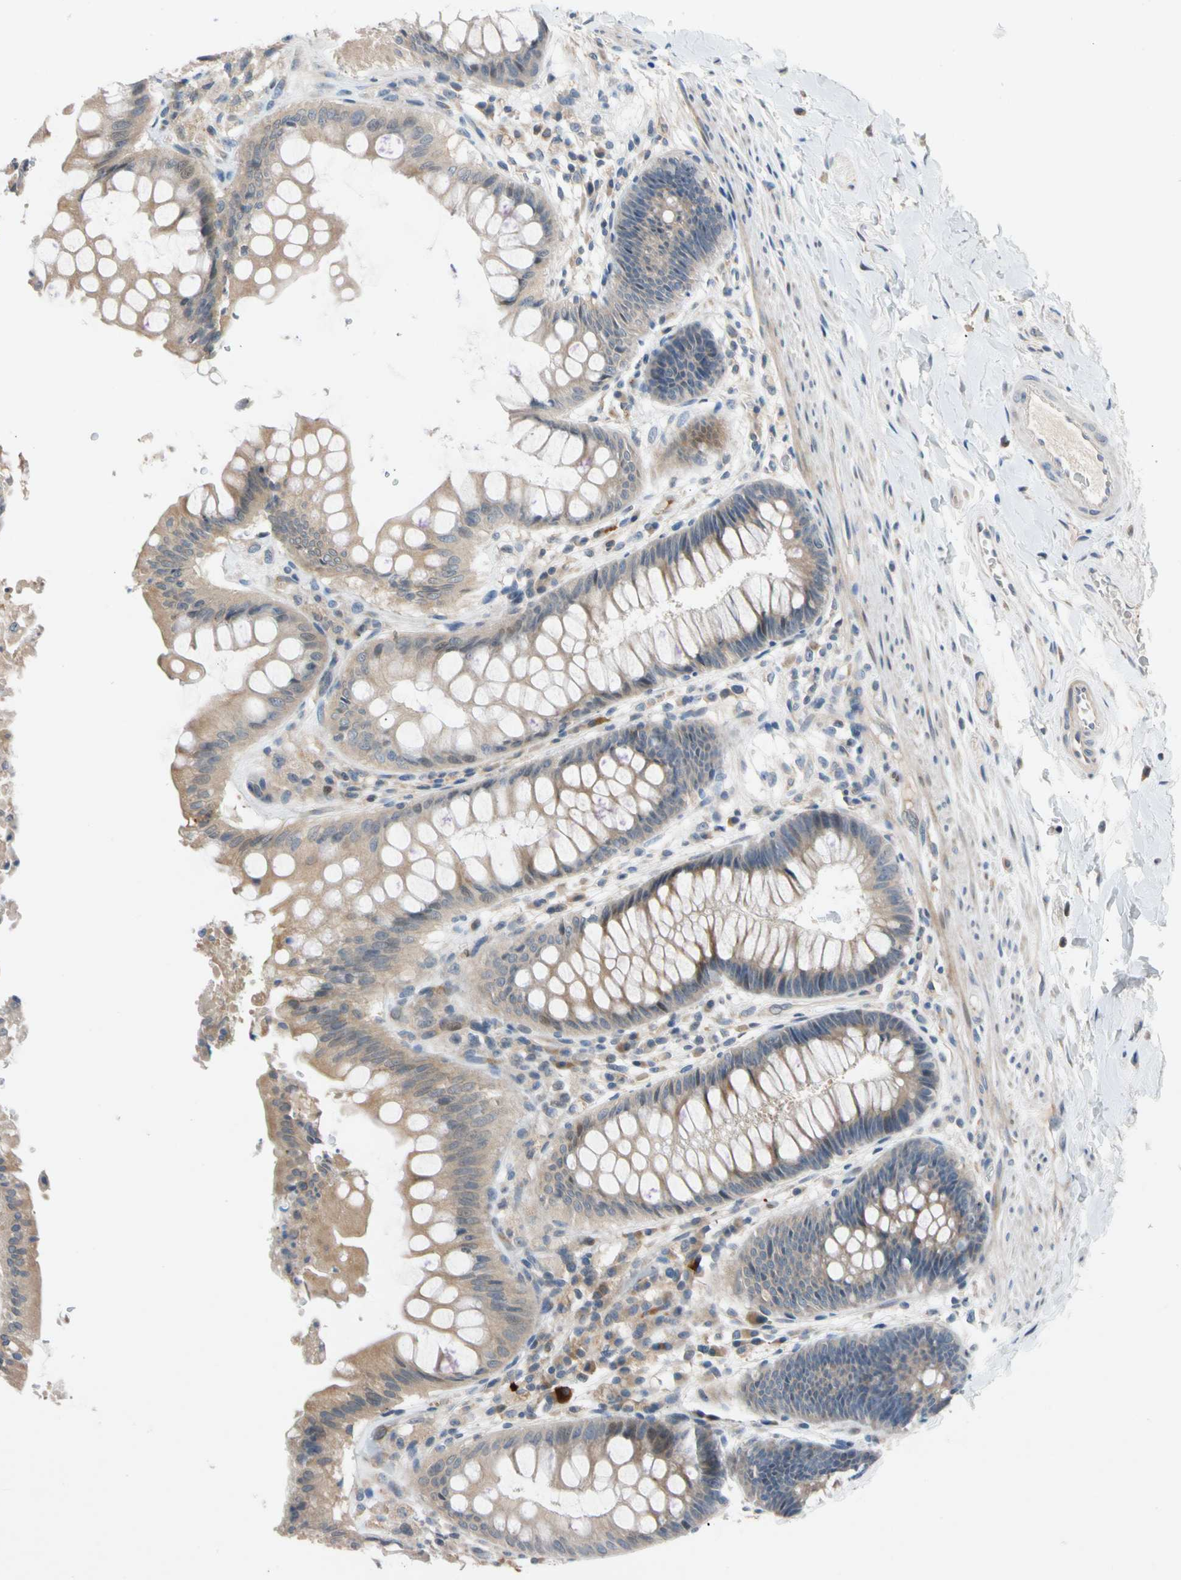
{"staining": {"intensity": "moderate", "quantity": ">75%", "location": "cytoplasmic/membranous"}, "tissue": "rectum", "cell_type": "Glandular cells", "image_type": "normal", "snomed": [{"axis": "morphology", "description": "Normal tissue, NOS"}, {"axis": "topography", "description": "Rectum"}], "caption": "Glandular cells show medium levels of moderate cytoplasmic/membranous staining in approximately >75% of cells in unremarkable rectum.", "gene": "CNST", "patient": {"sex": "female", "age": 46}}